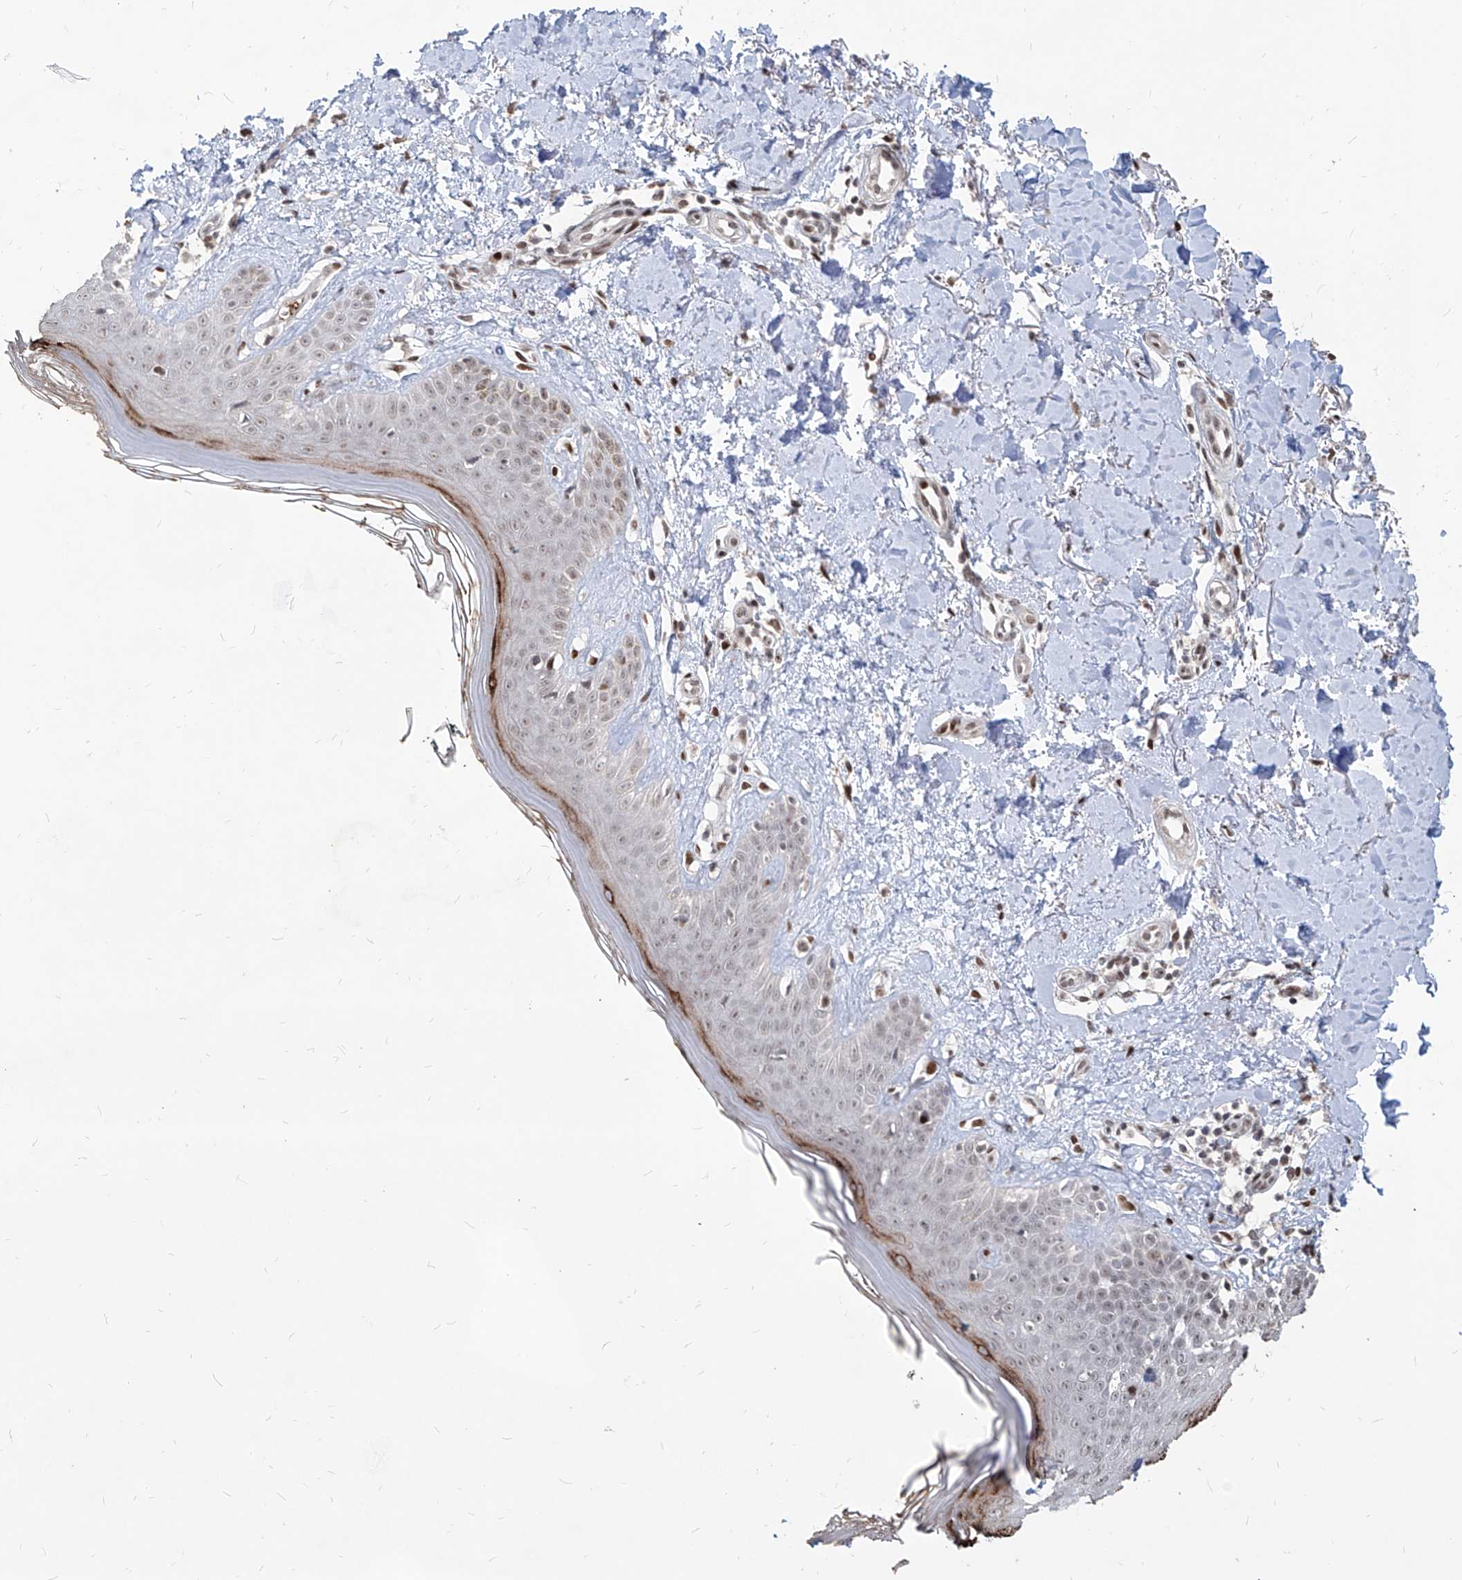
{"staining": {"intensity": "moderate", "quantity": ">75%", "location": "nuclear"}, "tissue": "skin", "cell_type": "Fibroblasts", "image_type": "normal", "snomed": [{"axis": "morphology", "description": "Normal tissue, NOS"}, {"axis": "topography", "description": "Skin"}], "caption": "Protein expression analysis of unremarkable skin displays moderate nuclear expression in approximately >75% of fibroblasts.", "gene": "IRF2", "patient": {"sex": "female", "age": 64}}